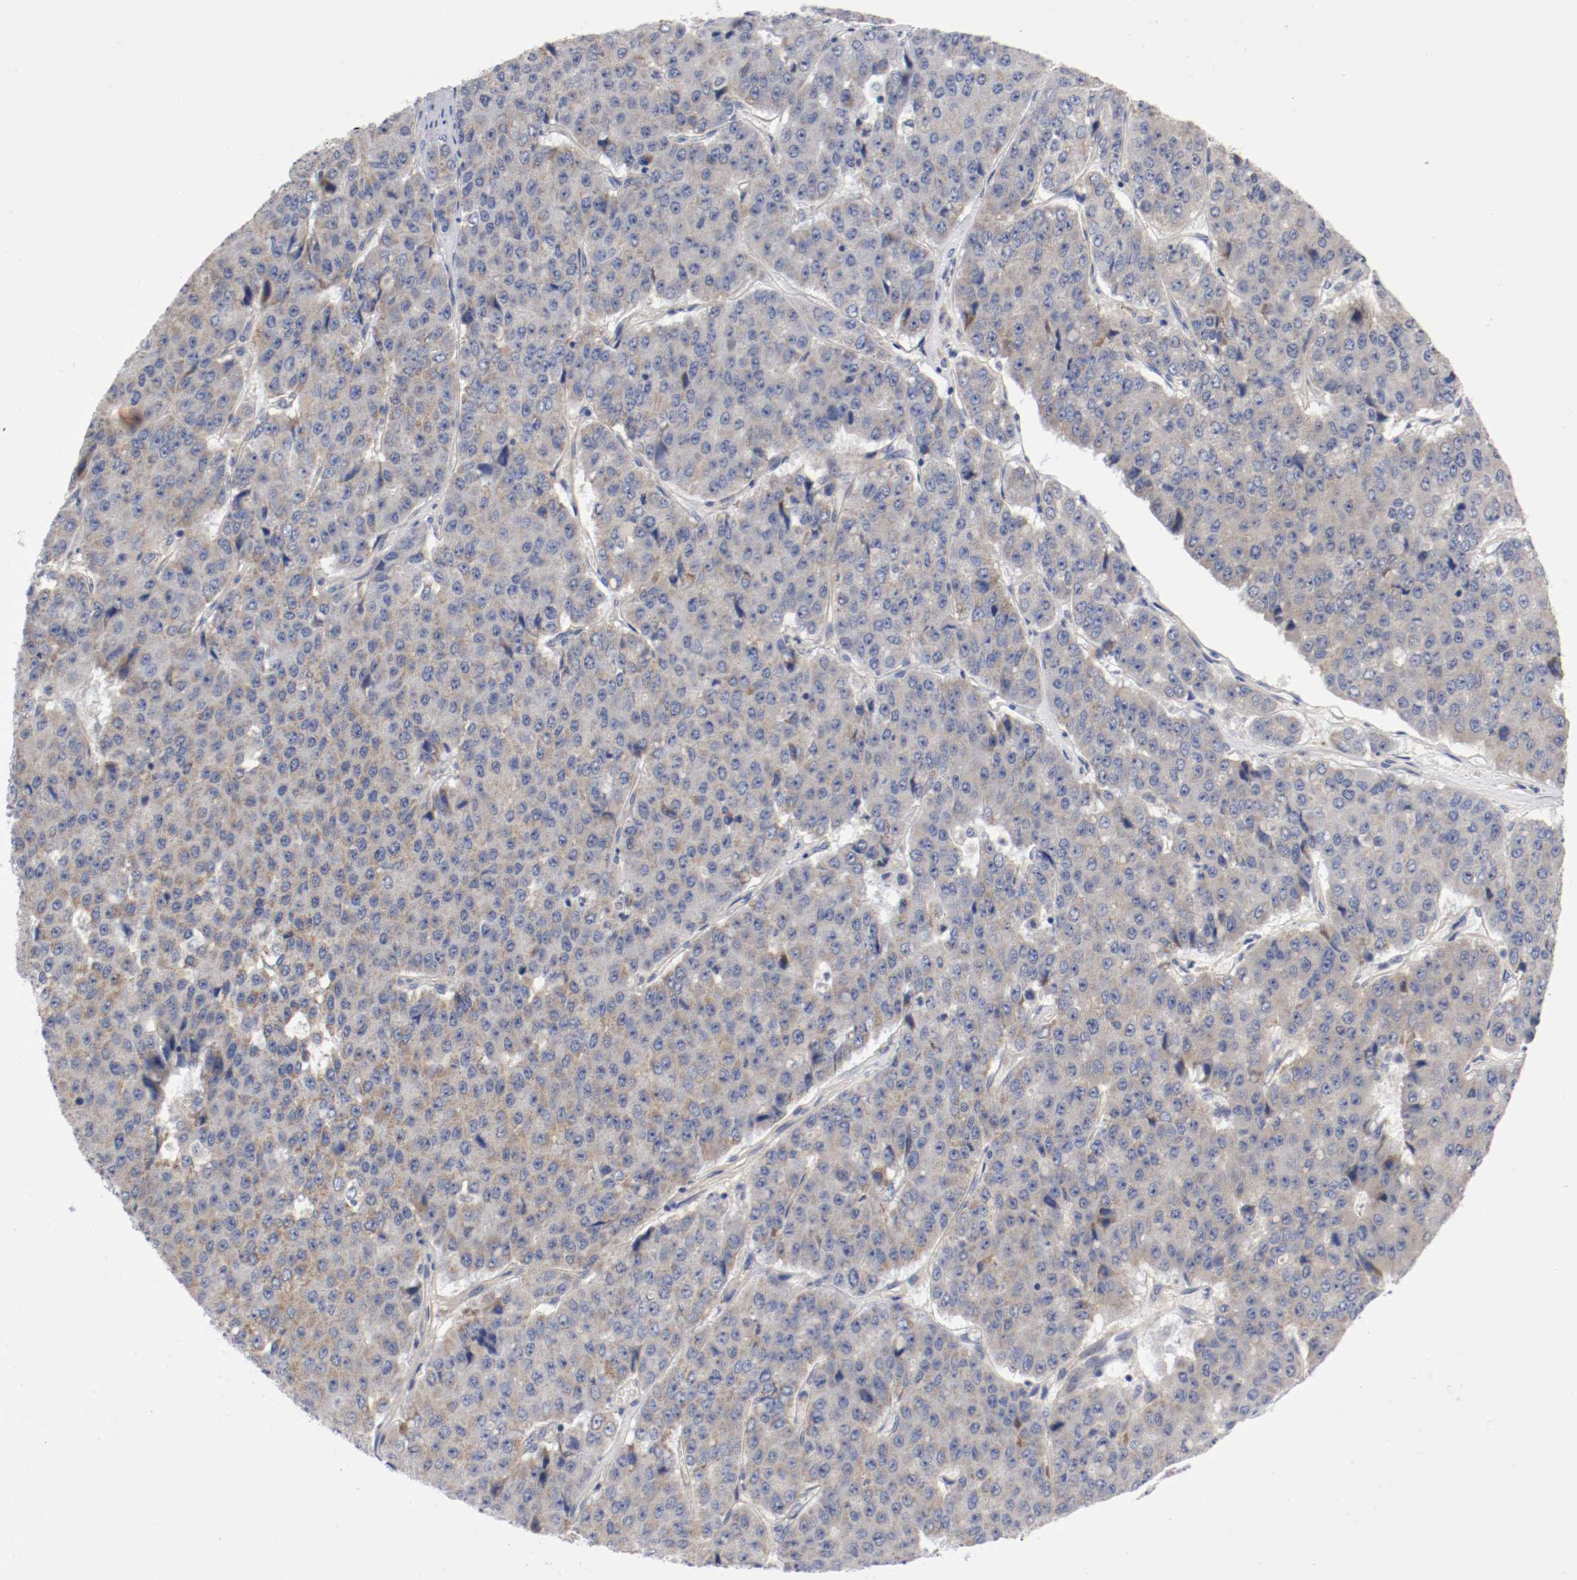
{"staining": {"intensity": "weak", "quantity": "25%-75%", "location": "cytoplasmic/membranous"}, "tissue": "pancreatic cancer", "cell_type": "Tumor cells", "image_type": "cancer", "snomed": [{"axis": "morphology", "description": "Adenocarcinoma, NOS"}, {"axis": "topography", "description": "Pancreas"}], "caption": "About 25%-75% of tumor cells in human pancreatic cancer reveal weak cytoplasmic/membranous protein staining as visualized by brown immunohistochemical staining.", "gene": "PCSK6", "patient": {"sex": "male", "age": 50}}